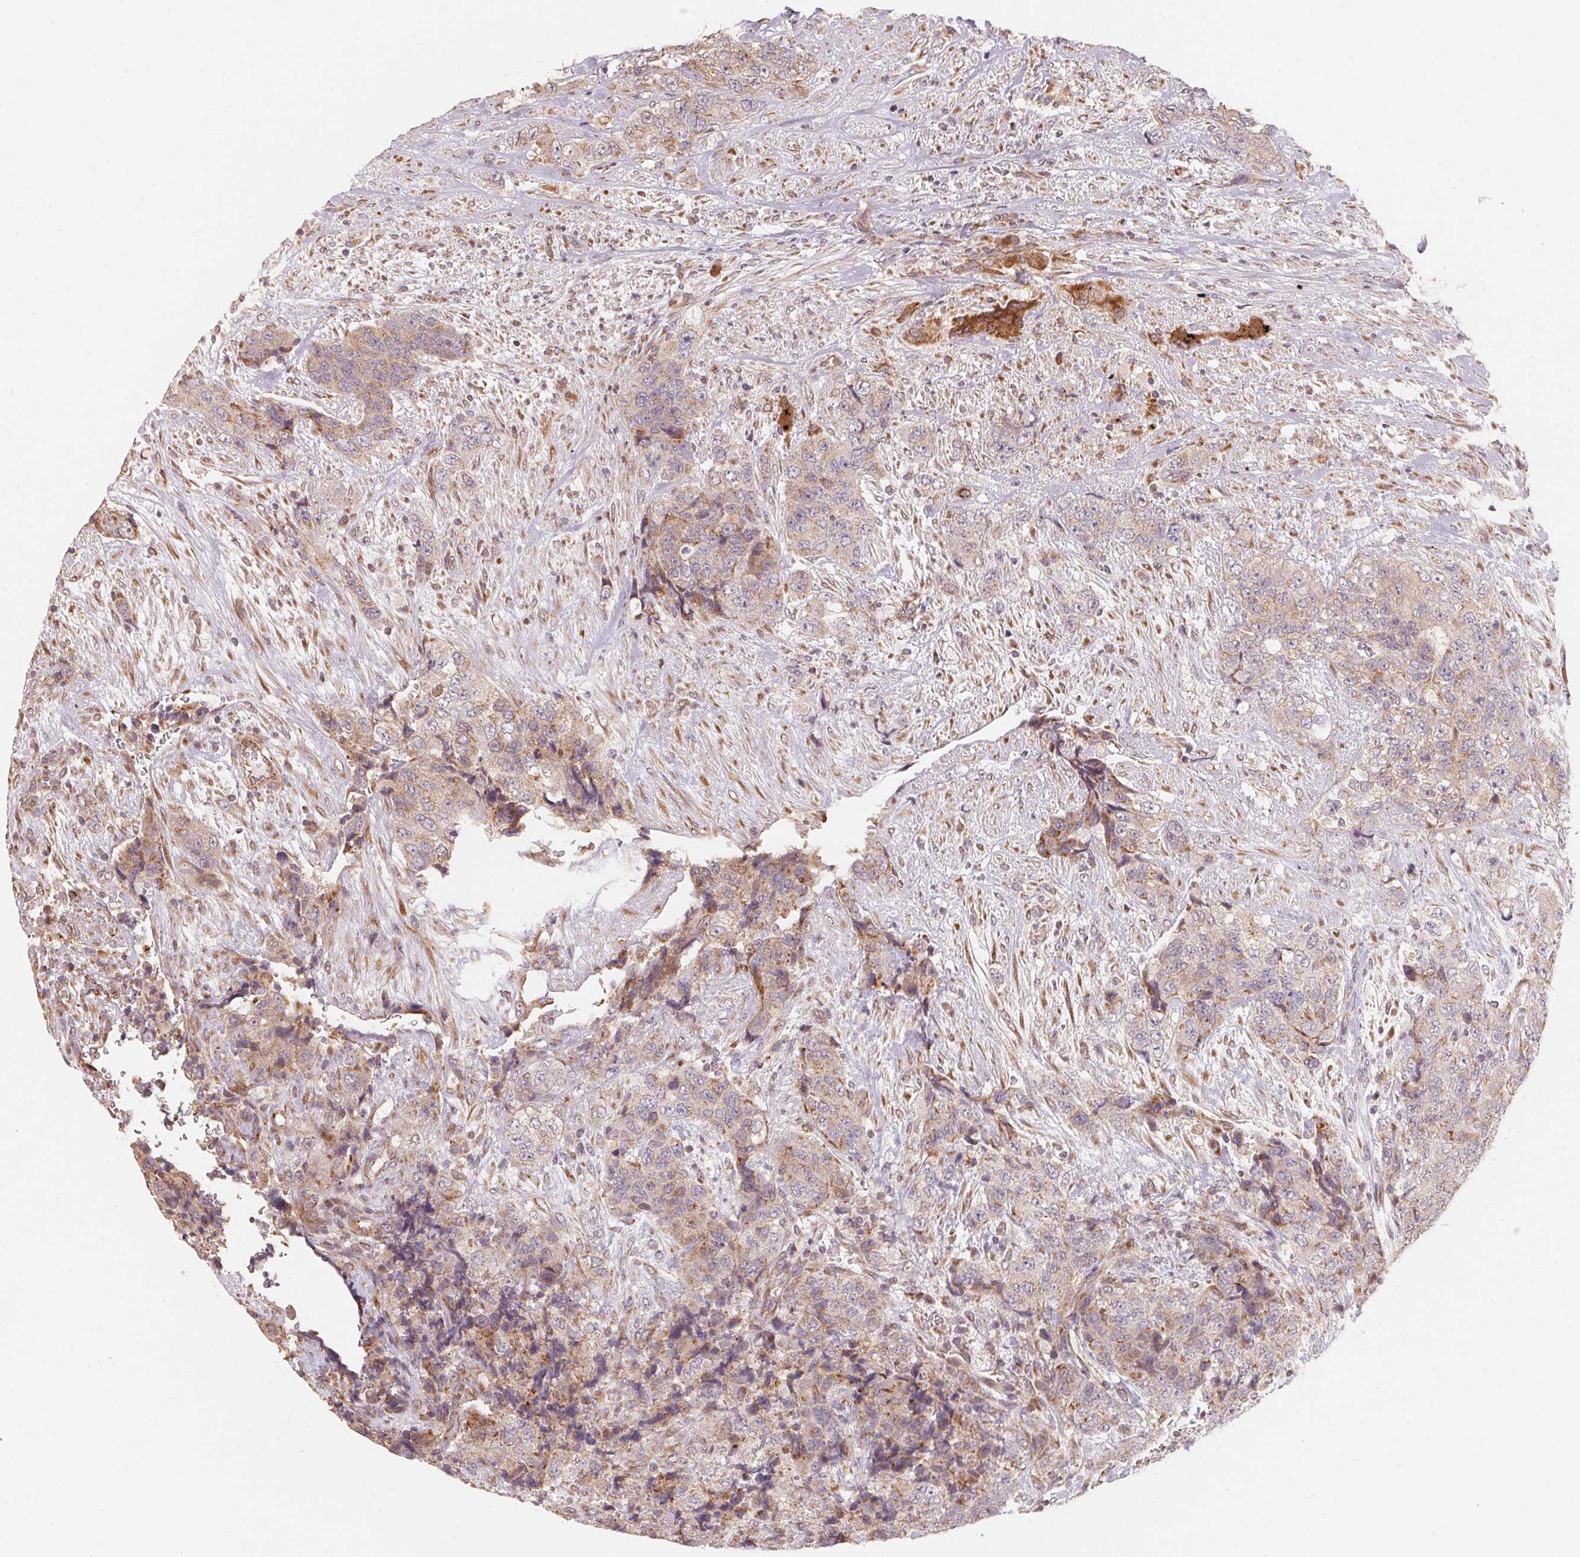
{"staining": {"intensity": "weak", "quantity": "25%-75%", "location": "cytoplasmic/membranous"}, "tissue": "urothelial cancer", "cell_type": "Tumor cells", "image_type": "cancer", "snomed": [{"axis": "morphology", "description": "Urothelial carcinoma, High grade"}, {"axis": "topography", "description": "Urinary bladder"}], "caption": "Urothelial carcinoma (high-grade) was stained to show a protein in brown. There is low levels of weak cytoplasmic/membranous positivity in about 25%-75% of tumor cells.", "gene": "TSPAN12", "patient": {"sex": "female", "age": 78}}